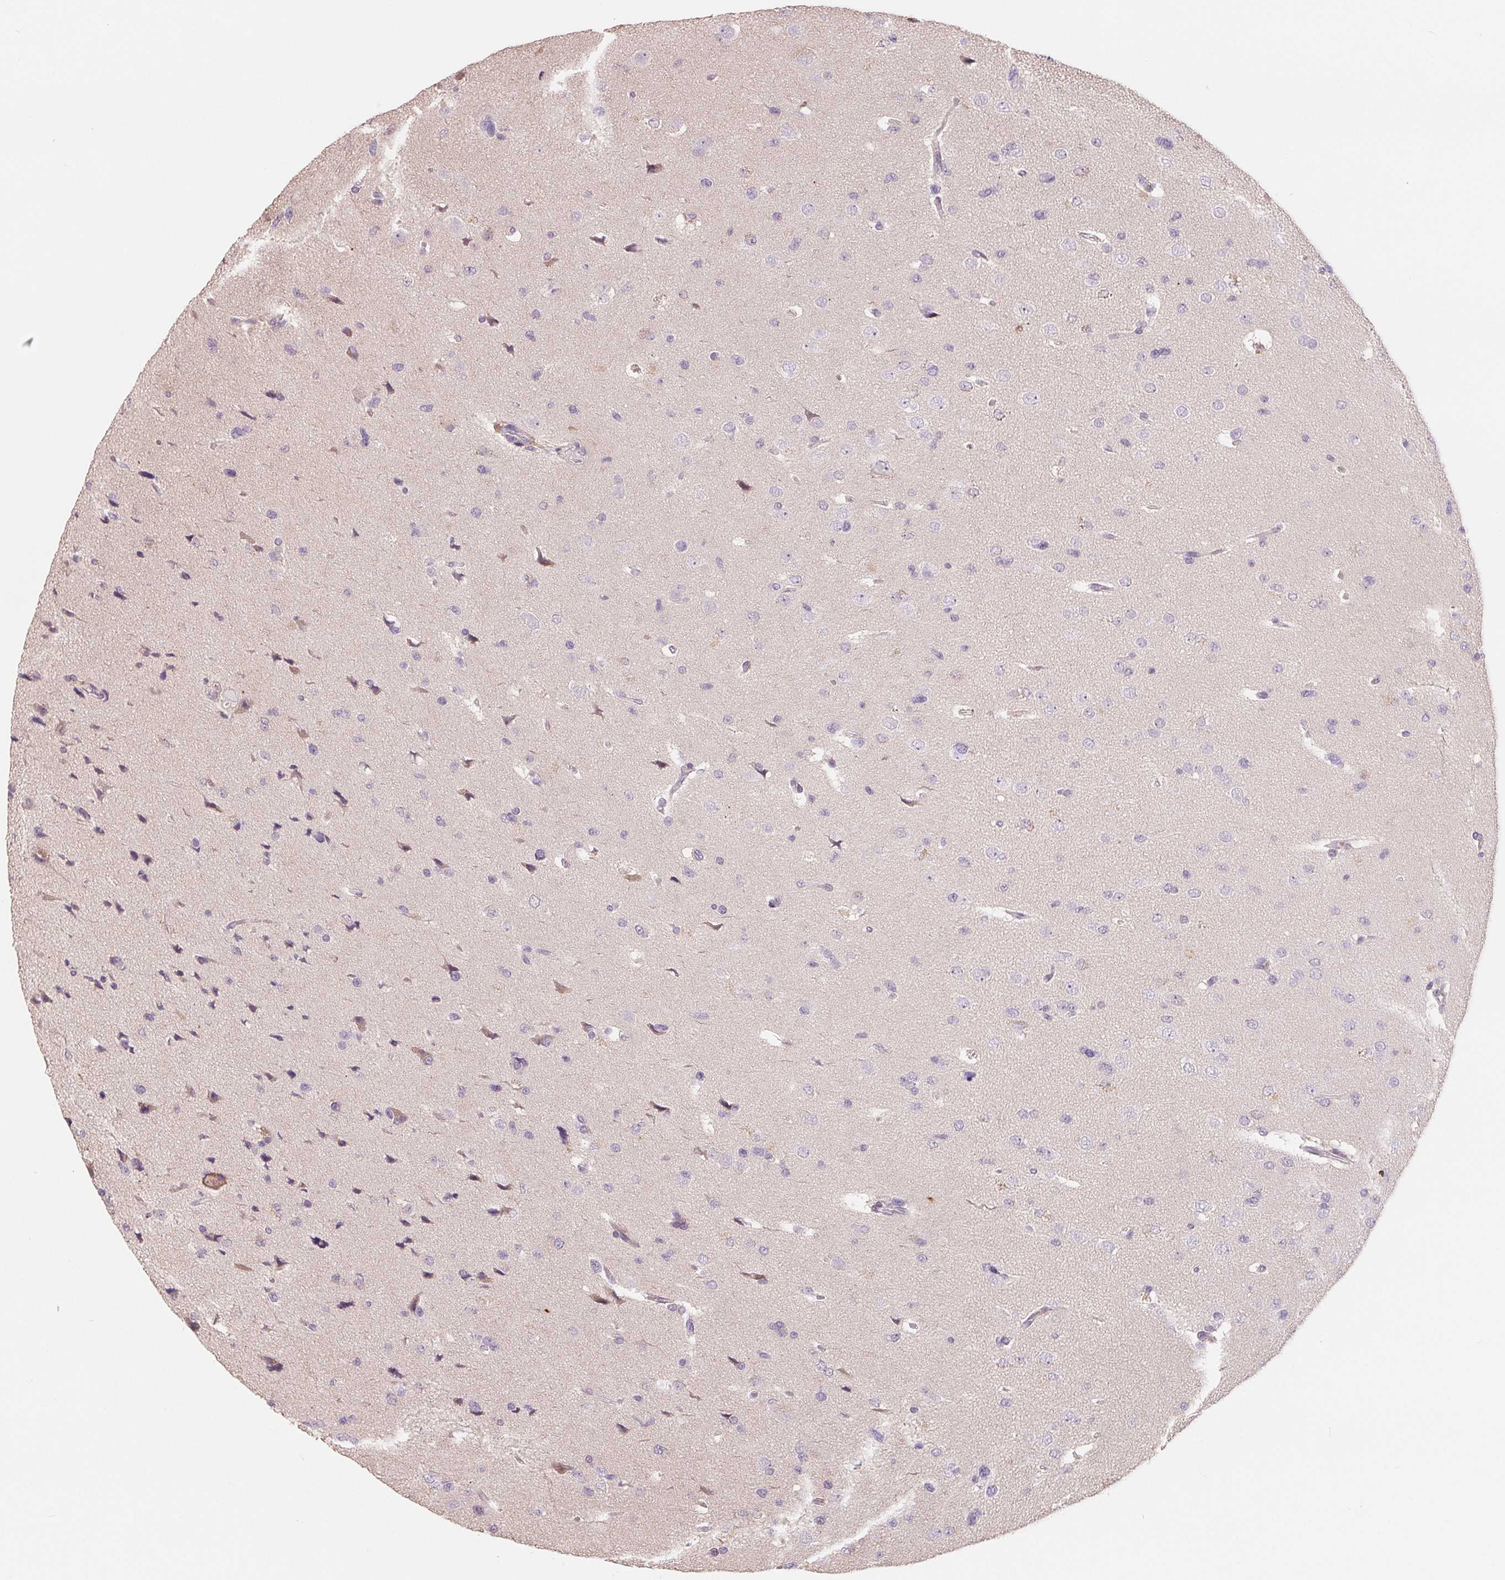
{"staining": {"intensity": "negative", "quantity": "none", "location": "none"}, "tissue": "glioma", "cell_type": "Tumor cells", "image_type": "cancer", "snomed": [{"axis": "morphology", "description": "Glioma, malignant, Low grade"}, {"axis": "topography", "description": "Brain"}], "caption": "The micrograph displays no significant staining in tumor cells of low-grade glioma (malignant).", "gene": "VTCN1", "patient": {"sex": "female", "age": 55}}